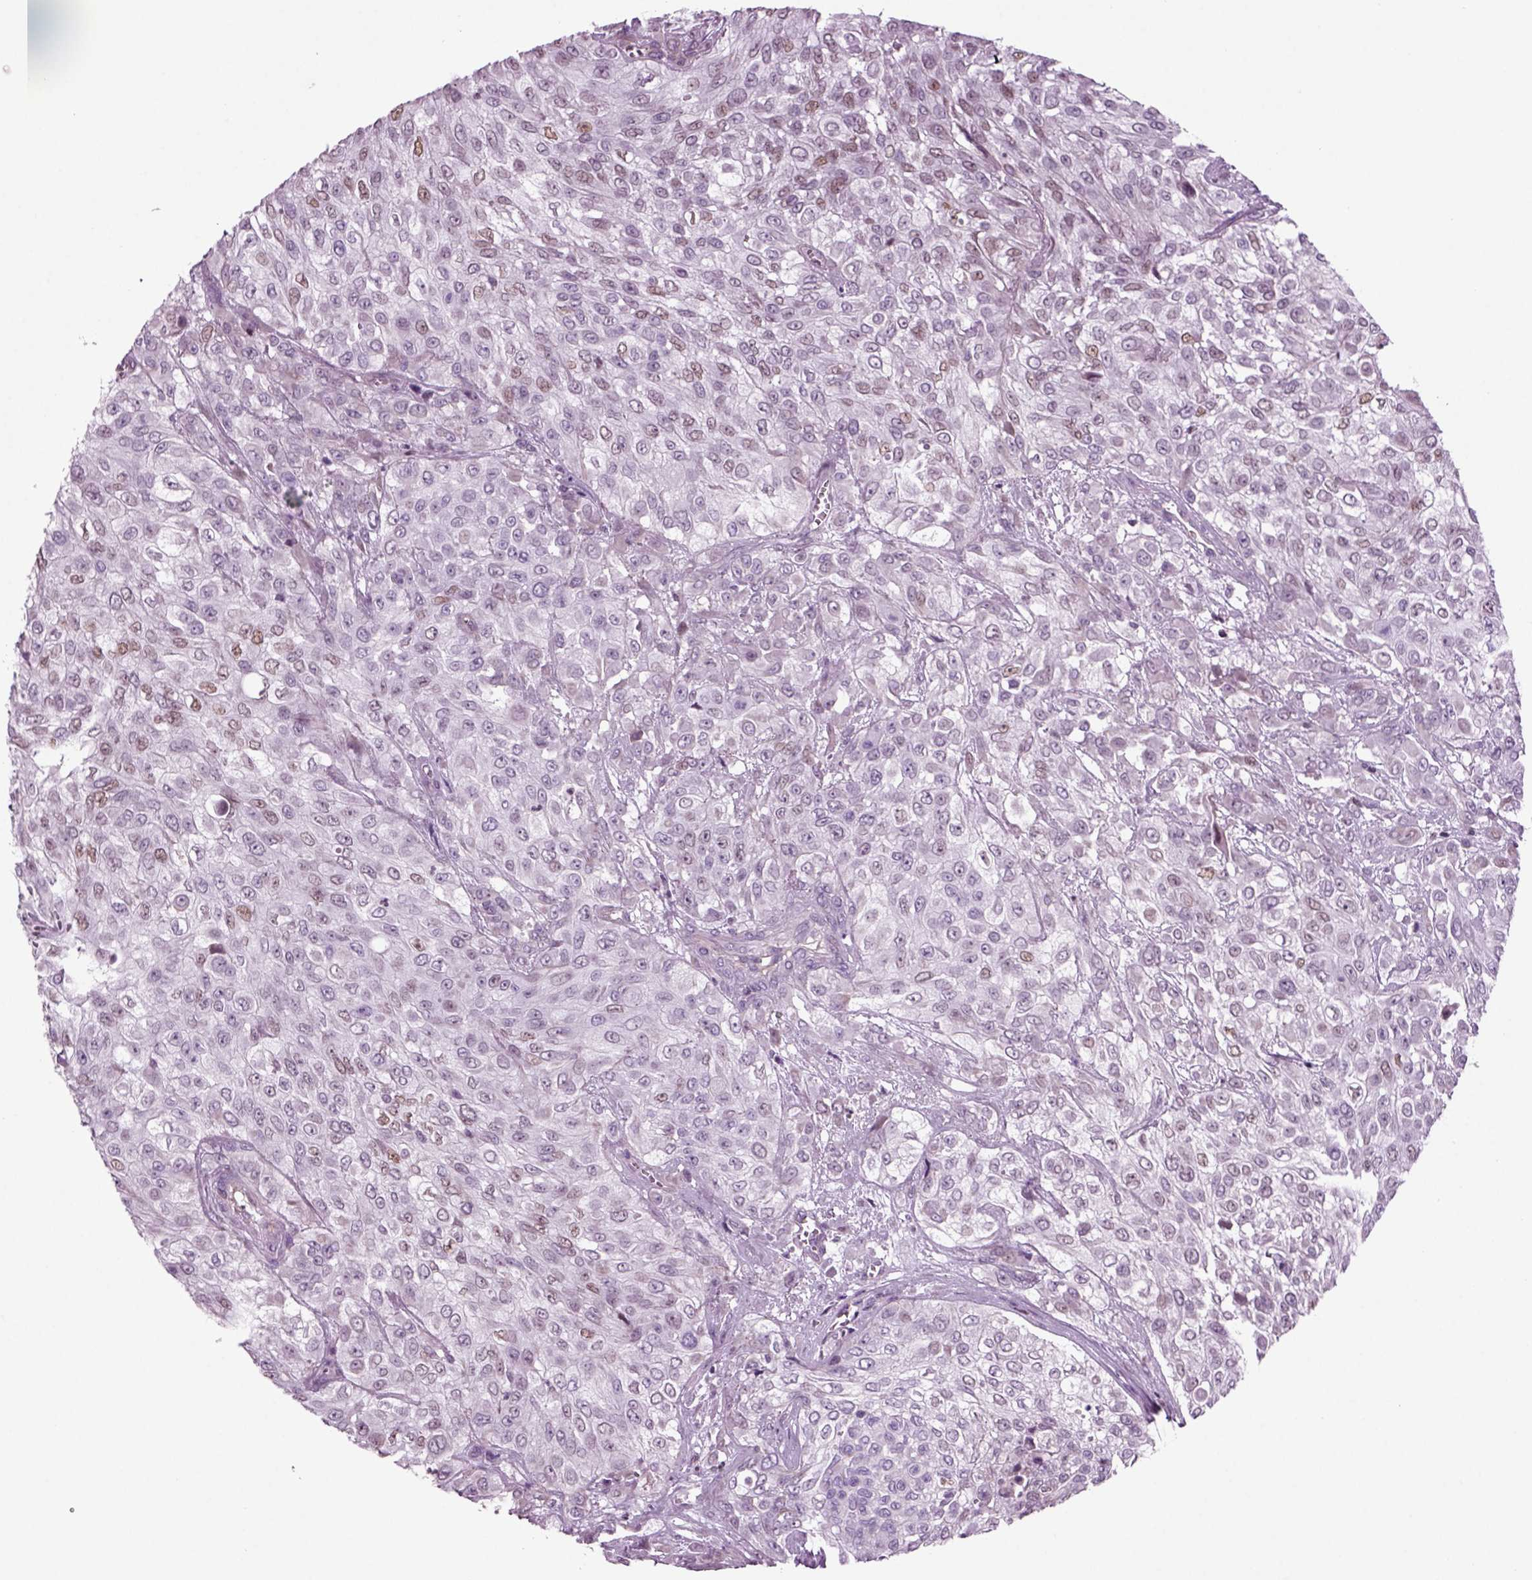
{"staining": {"intensity": "weak", "quantity": "<25%", "location": "nuclear"}, "tissue": "urothelial cancer", "cell_type": "Tumor cells", "image_type": "cancer", "snomed": [{"axis": "morphology", "description": "Urothelial carcinoma, High grade"}, {"axis": "topography", "description": "Urinary bladder"}], "caption": "The photomicrograph shows no staining of tumor cells in urothelial cancer.", "gene": "ARID3A", "patient": {"sex": "male", "age": 57}}